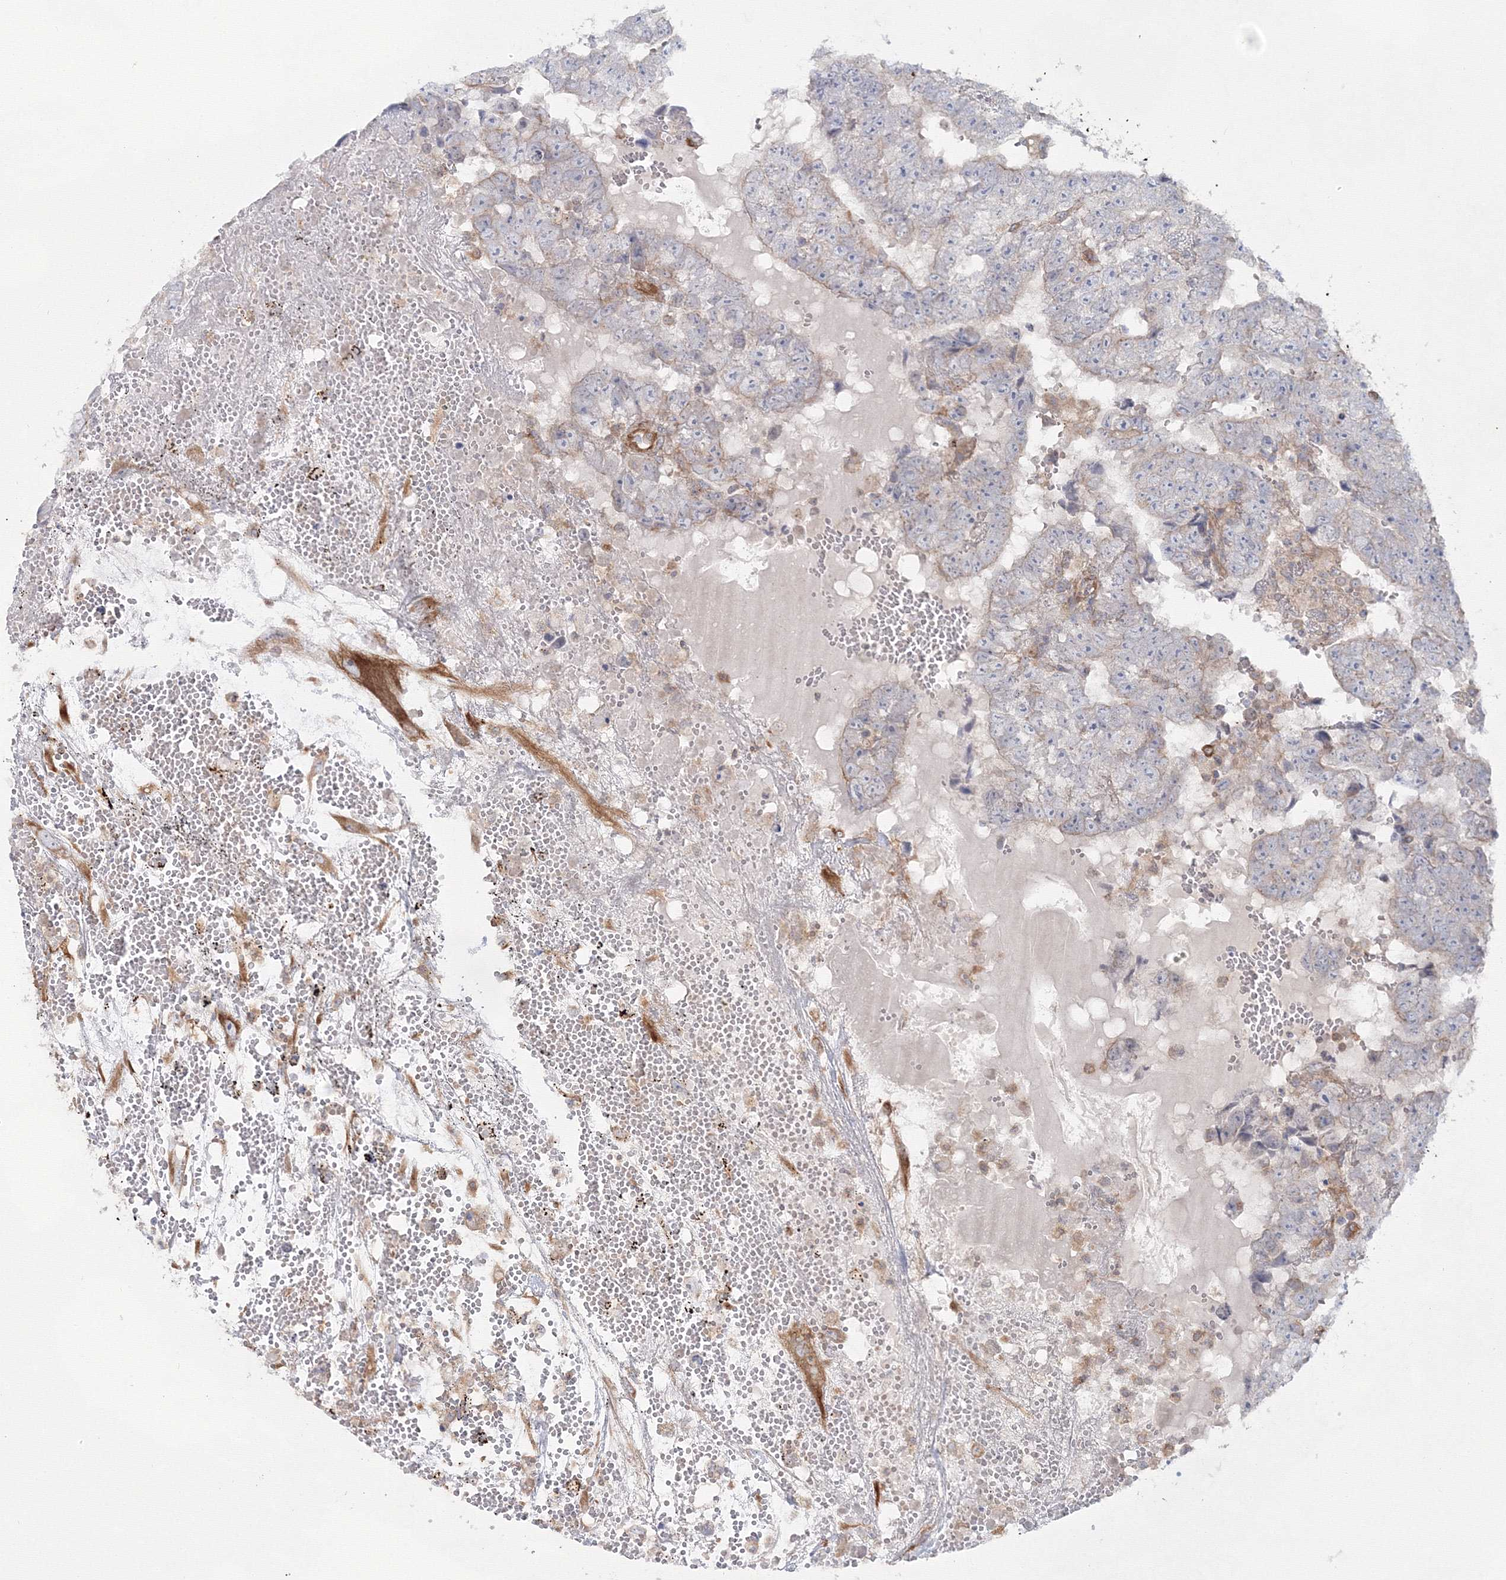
{"staining": {"intensity": "negative", "quantity": "none", "location": "none"}, "tissue": "testis cancer", "cell_type": "Tumor cells", "image_type": "cancer", "snomed": [{"axis": "morphology", "description": "Carcinoma, Embryonal, NOS"}, {"axis": "topography", "description": "Testis"}], "caption": "The immunohistochemistry micrograph has no significant staining in tumor cells of embryonal carcinoma (testis) tissue.", "gene": "EXOC6", "patient": {"sex": "male", "age": 25}}